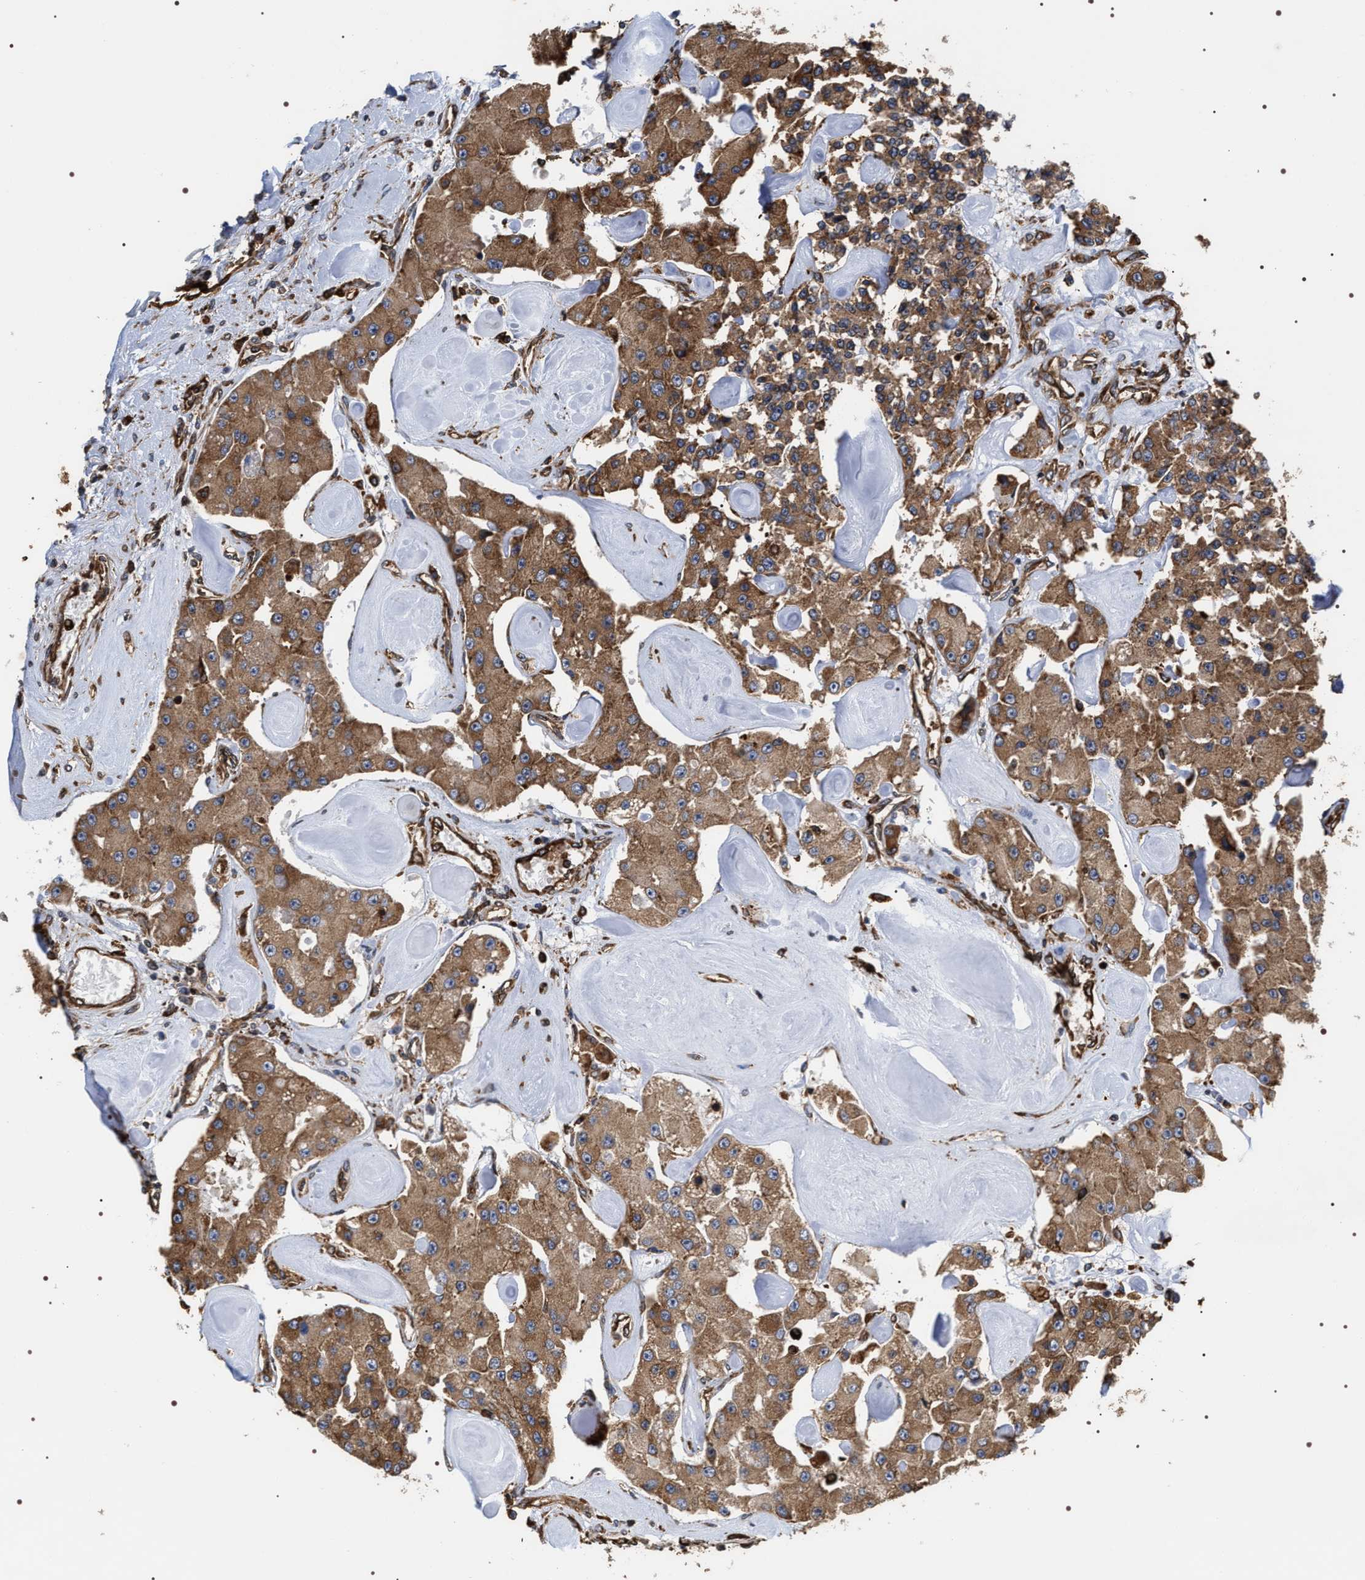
{"staining": {"intensity": "moderate", "quantity": ">75%", "location": "cytoplasmic/membranous"}, "tissue": "carcinoid", "cell_type": "Tumor cells", "image_type": "cancer", "snomed": [{"axis": "morphology", "description": "Carcinoid, malignant, NOS"}, {"axis": "topography", "description": "Pancreas"}], "caption": "Protein expression analysis of human carcinoid (malignant) reveals moderate cytoplasmic/membranous expression in about >75% of tumor cells.", "gene": "SERBP1", "patient": {"sex": "male", "age": 41}}